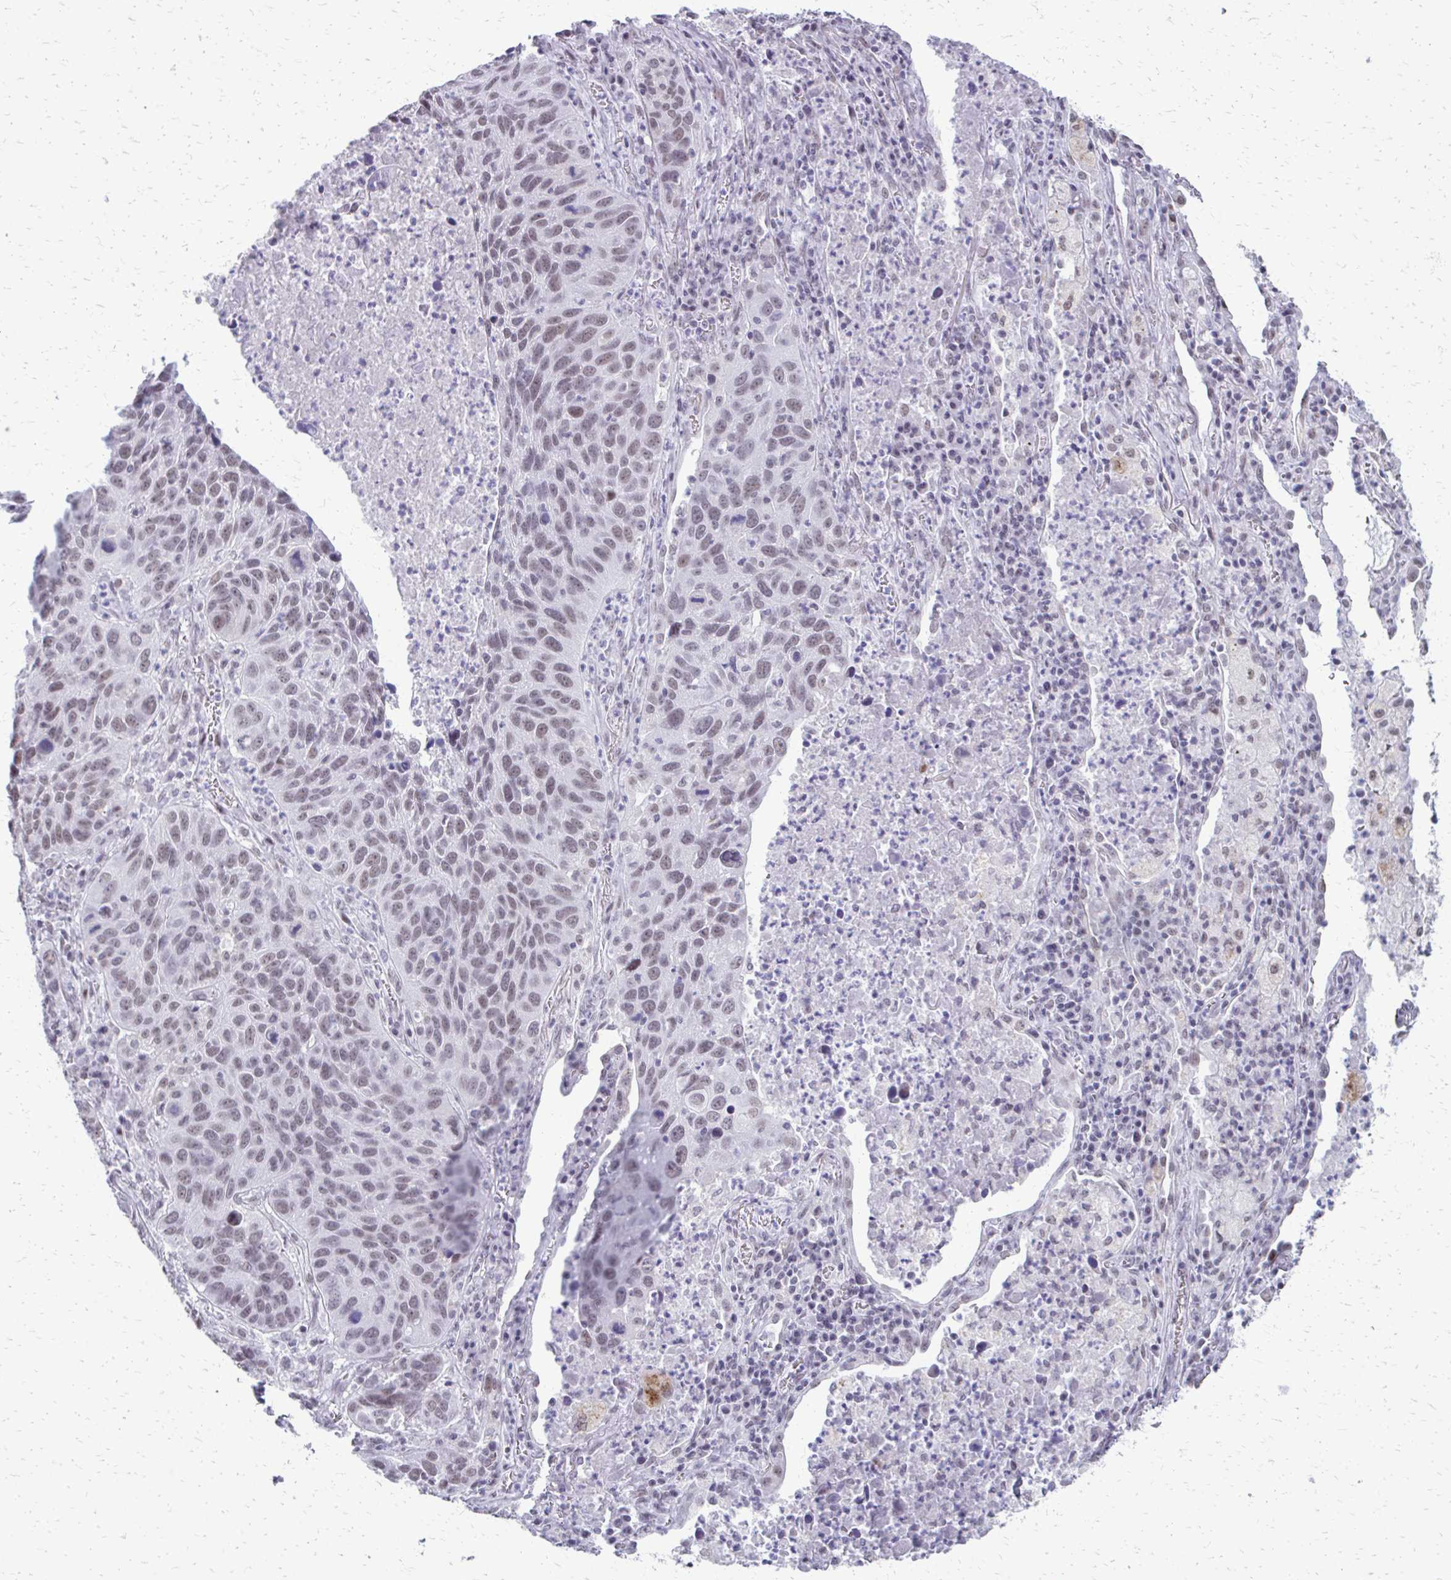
{"staining": {"intensity": "weak", "quantity": "25%-75%", "location": "nuclear"}, "tissue": "lung cancer", "cell_type": "Tumor cells", "image_type": "cancer", "snomed": [{"axis": "morphology", "description": "Squamous cell carcinoma, NOS"}, {"axis": "topography", "description": "Lung"}], "caption": "Lung squamous cell carcinoma stained with DAB immunohistochemistry (IHC) shows low levels of weak nuclear expression in approximately 25%-75% of tumor cells.", "gene": "SS18", "patient": {"sex": "female", "age": 61}}